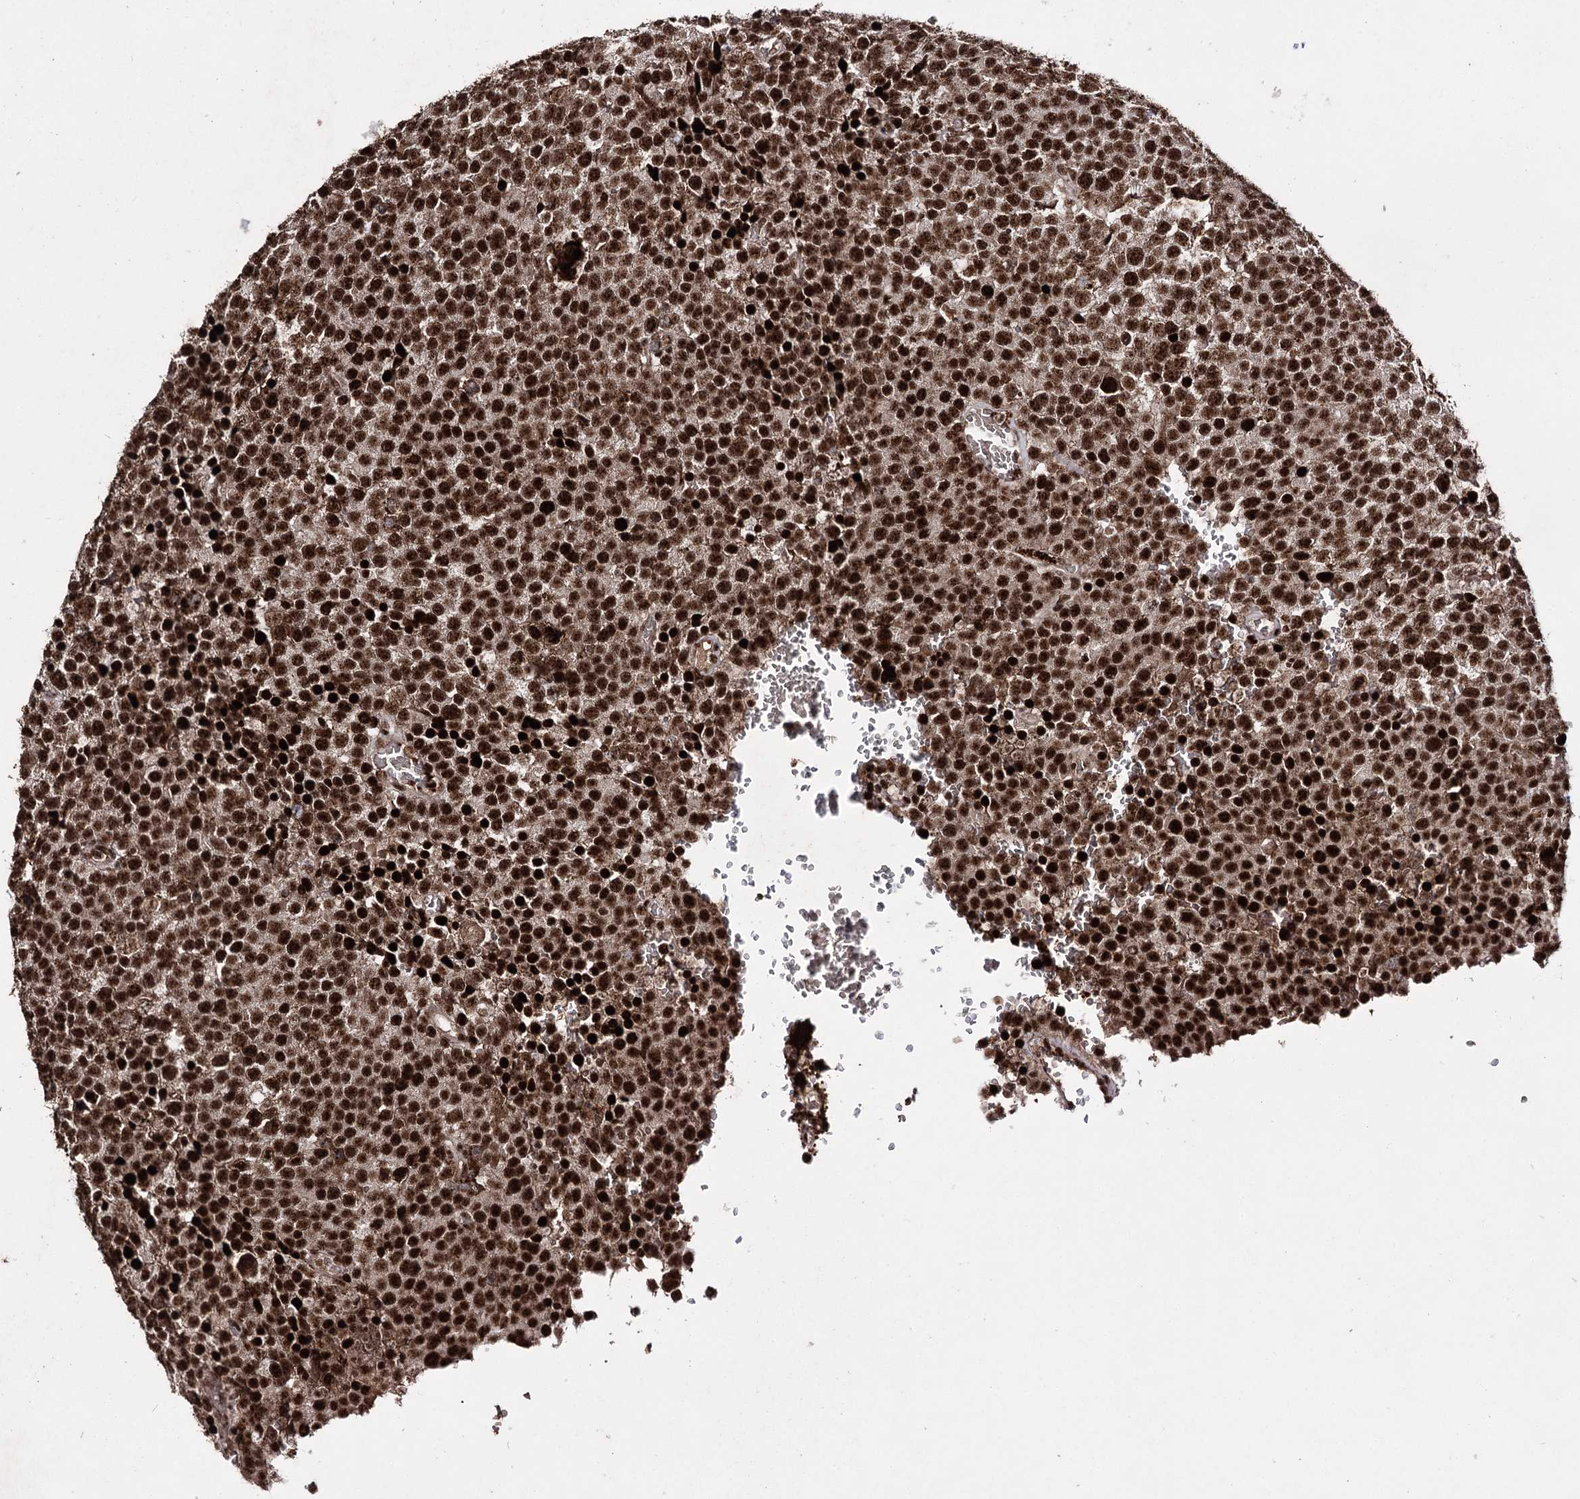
{"staining": {"intensity": "strong", "quantity": ">75%", "location": "nuclear"}, "tissue": "testis cancer", "cell_type": "Tumor cells", "image_type": "cancer", "snomed": [{"axis": "morphology", "description": "Seminoma, NOS"}, {"axis": "topography", "description": "Testis"}], "caption": "Protein staining displays strong nuclear expression in approximately >75% of tumor cells in testis cancer (seminoma). The staining is performed using DAB (3,3'-diaminobenzidine) brown chromogen to label protein expression. The nuclei are counter-stained blue using hematoxylin.", "gene": "PRPF40A", "patient": {"sex": "male", "age": 71}}